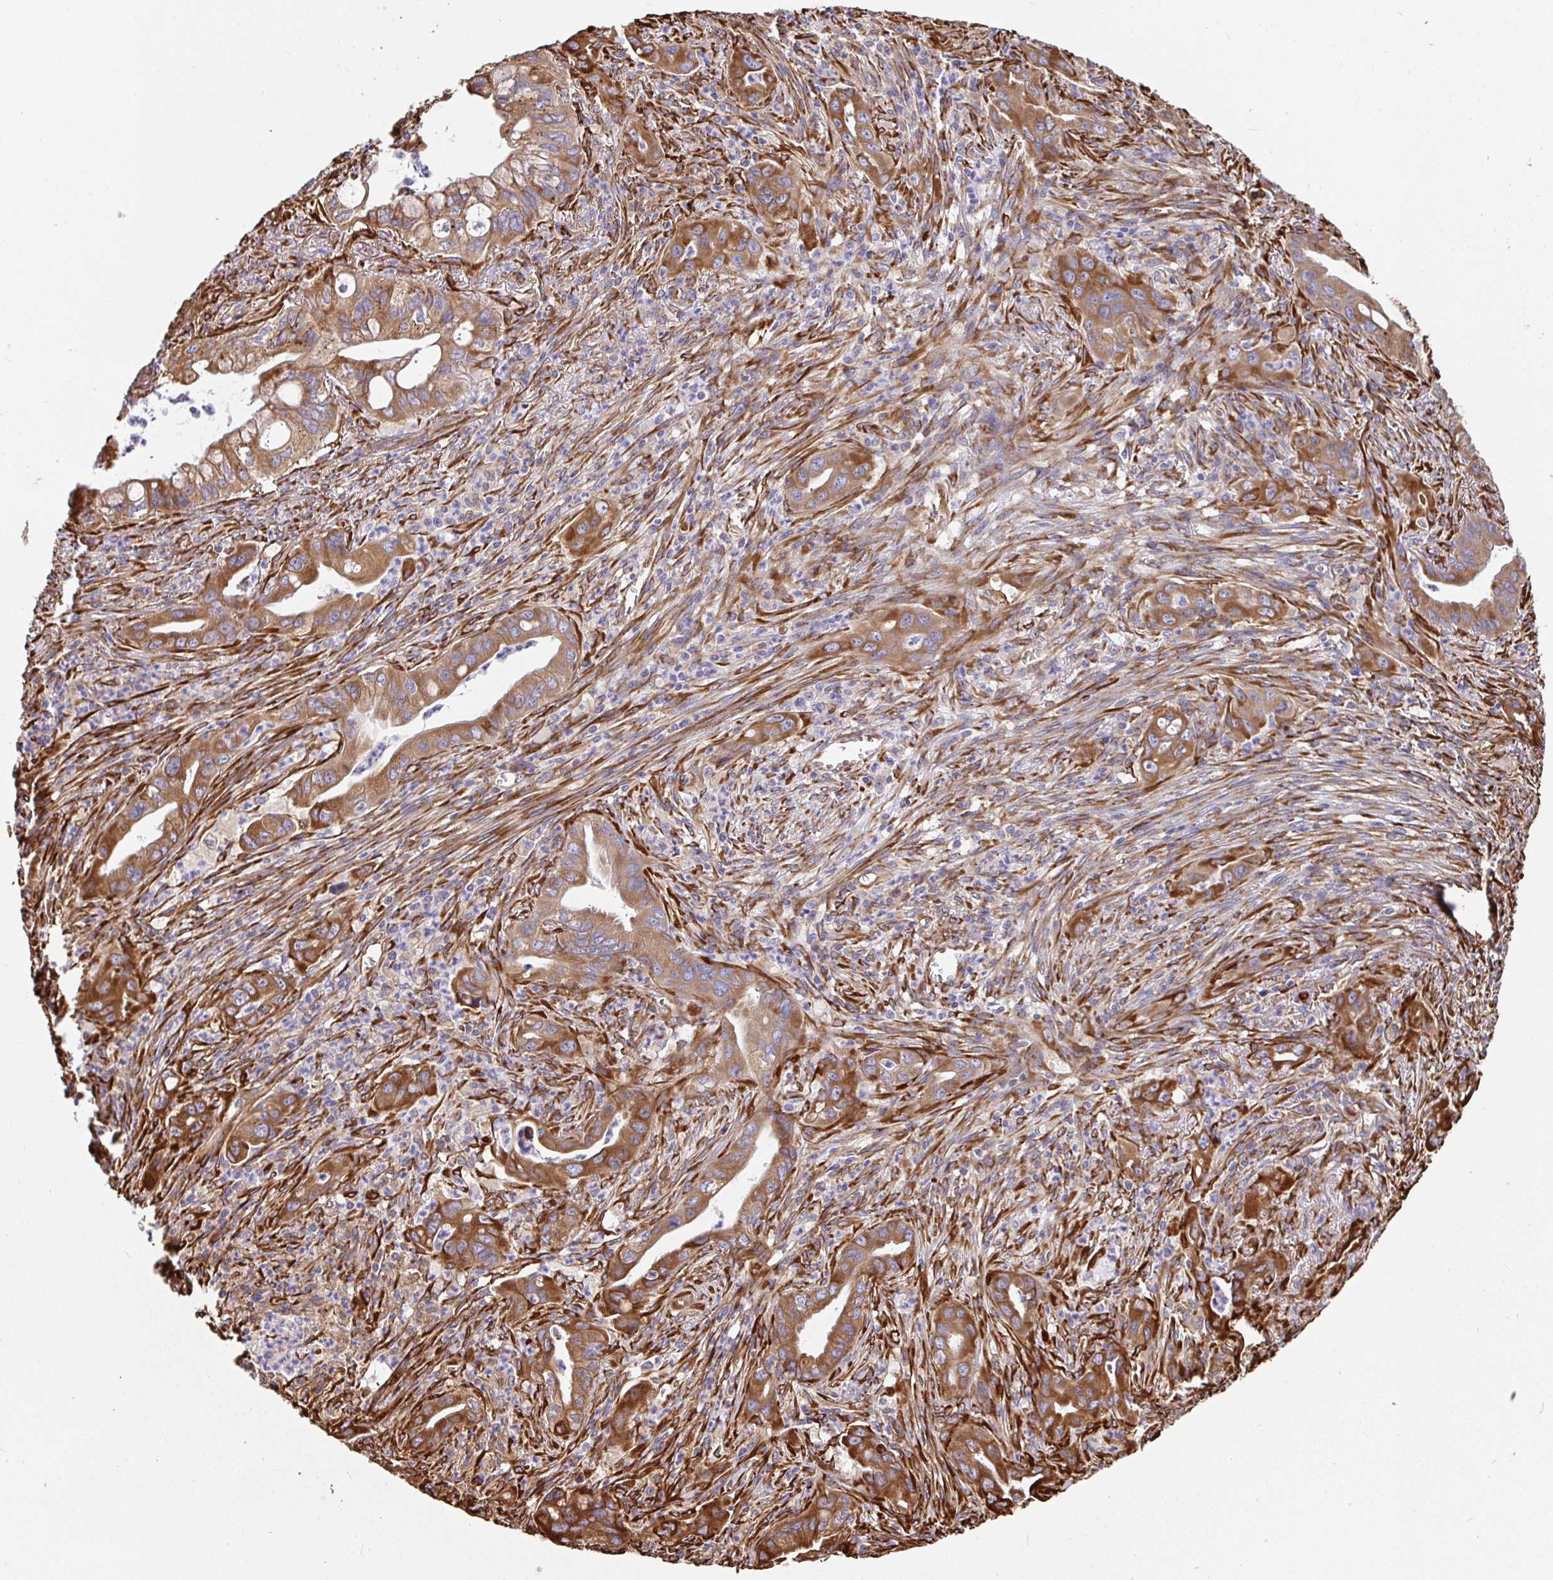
{"staining": {"intensity": "moderate", "quantity": ">75%", "location": "cytoplasmic/membranous"}, "tissue": "lung cancer", "cell_type": "Tumor cells", "image_type": "cancer", "snomed": [{"axis": "morphology", "description": "Adenocarcinoma, NOS"}, {"axis": "topography", "description": "Lung"}], "caption": "Moderate cytoplasmic/membranous expression is seen in about >75% of tumor cells in lung cancer (adenocarcinoma).", "gene": "MAOA", "patient": {"sex": "male", "age": 65}}